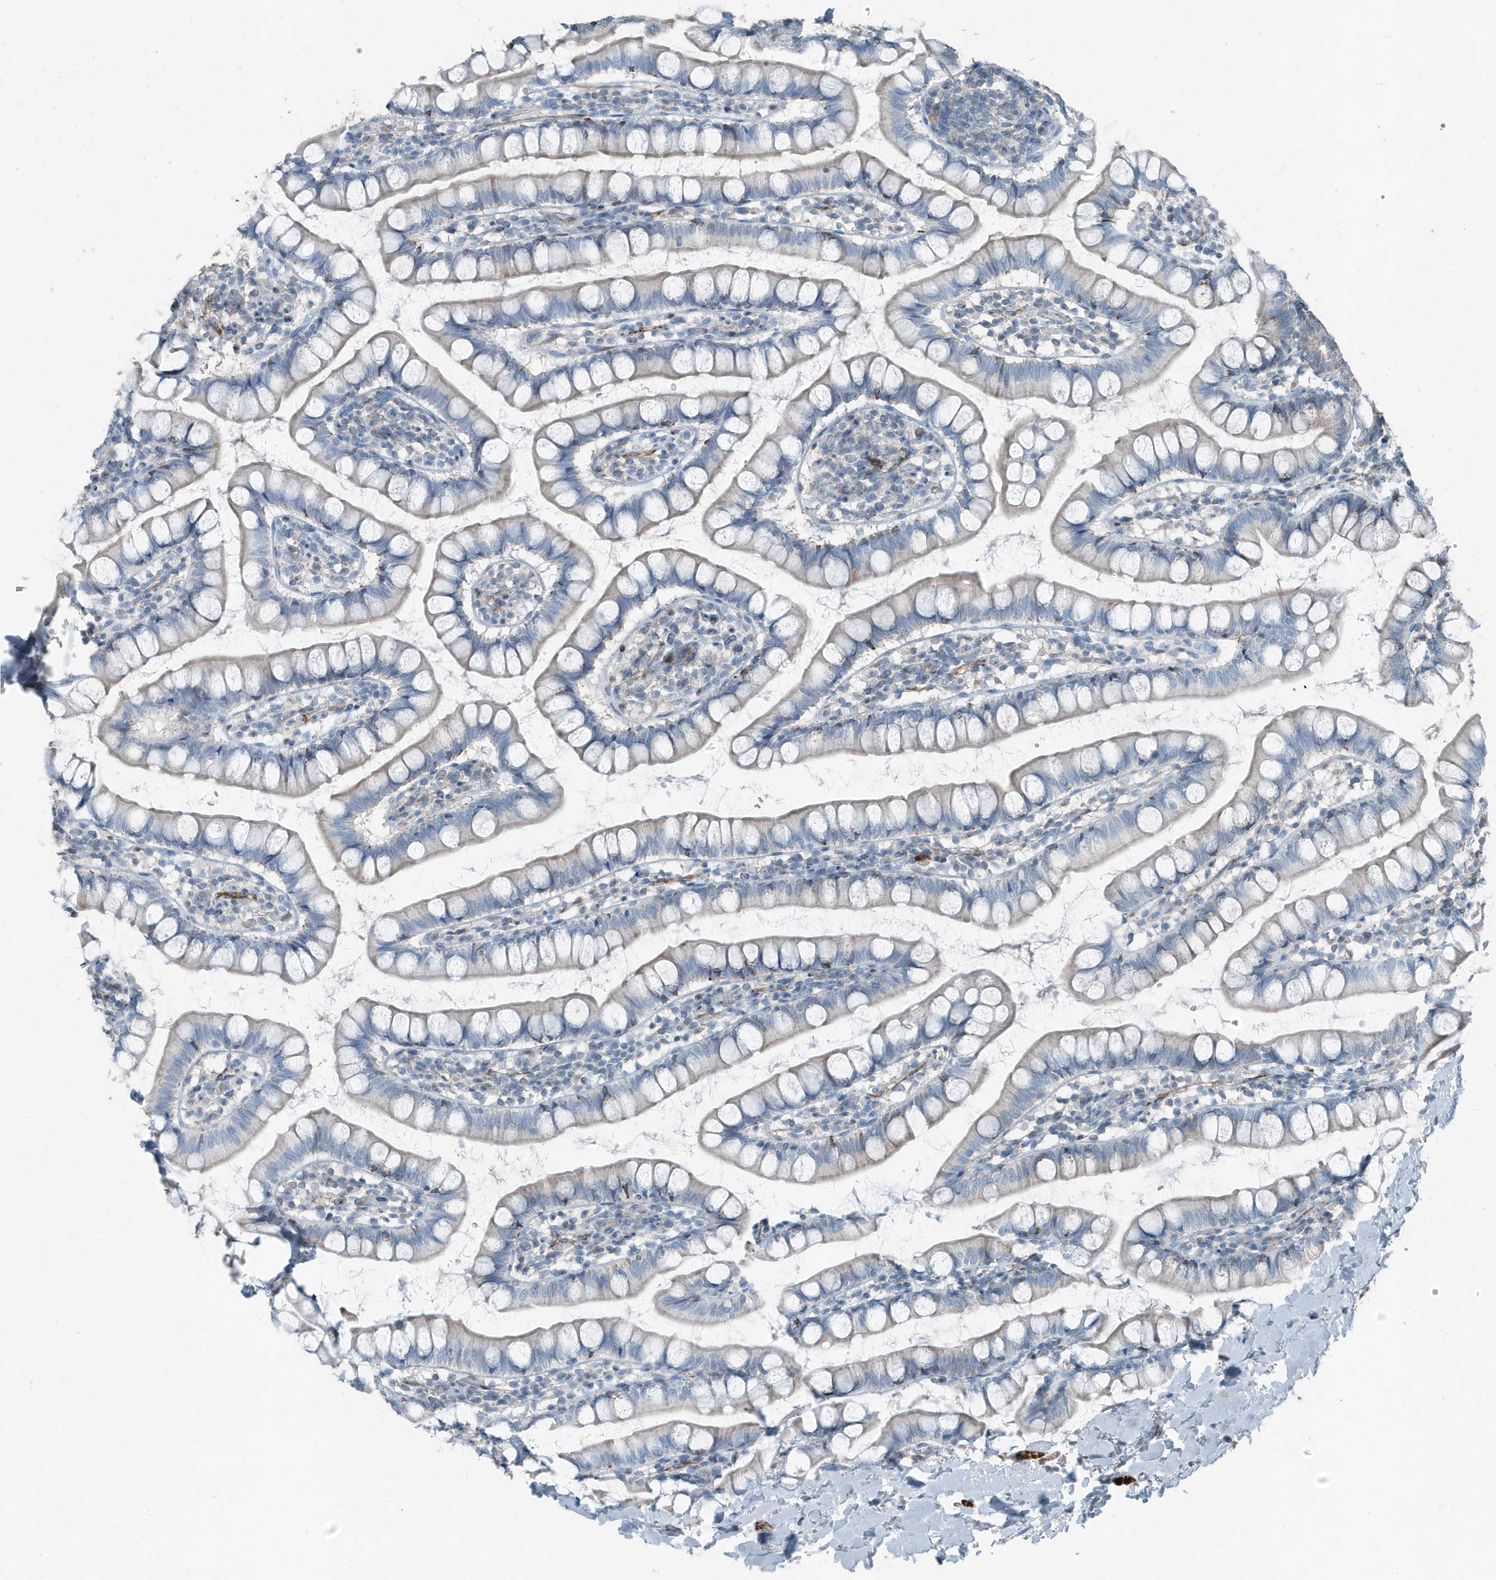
{"staining": {"intensity": "negative", "quantity": "none", "location": "none"}, "tissue": "small intestine", "cell_type": "Glandular cells", "image_type": "normal", "snomed": [{"axis": "morphology", "description": "Normal tissue, NOS"}, {"axis": "topography", "description": "Small intestine"}], "caption": "Immunohistochemical staining of unremarkable small intestine displays no significant staining in glandular cells. The staining is performed using DAB (3,3'-diaminobenzidine) brown chromogen with nuclei counter-stained in using hematoxylin.", "gene": "FAM162A", "patient": {"sex": "female", "age": 84}}